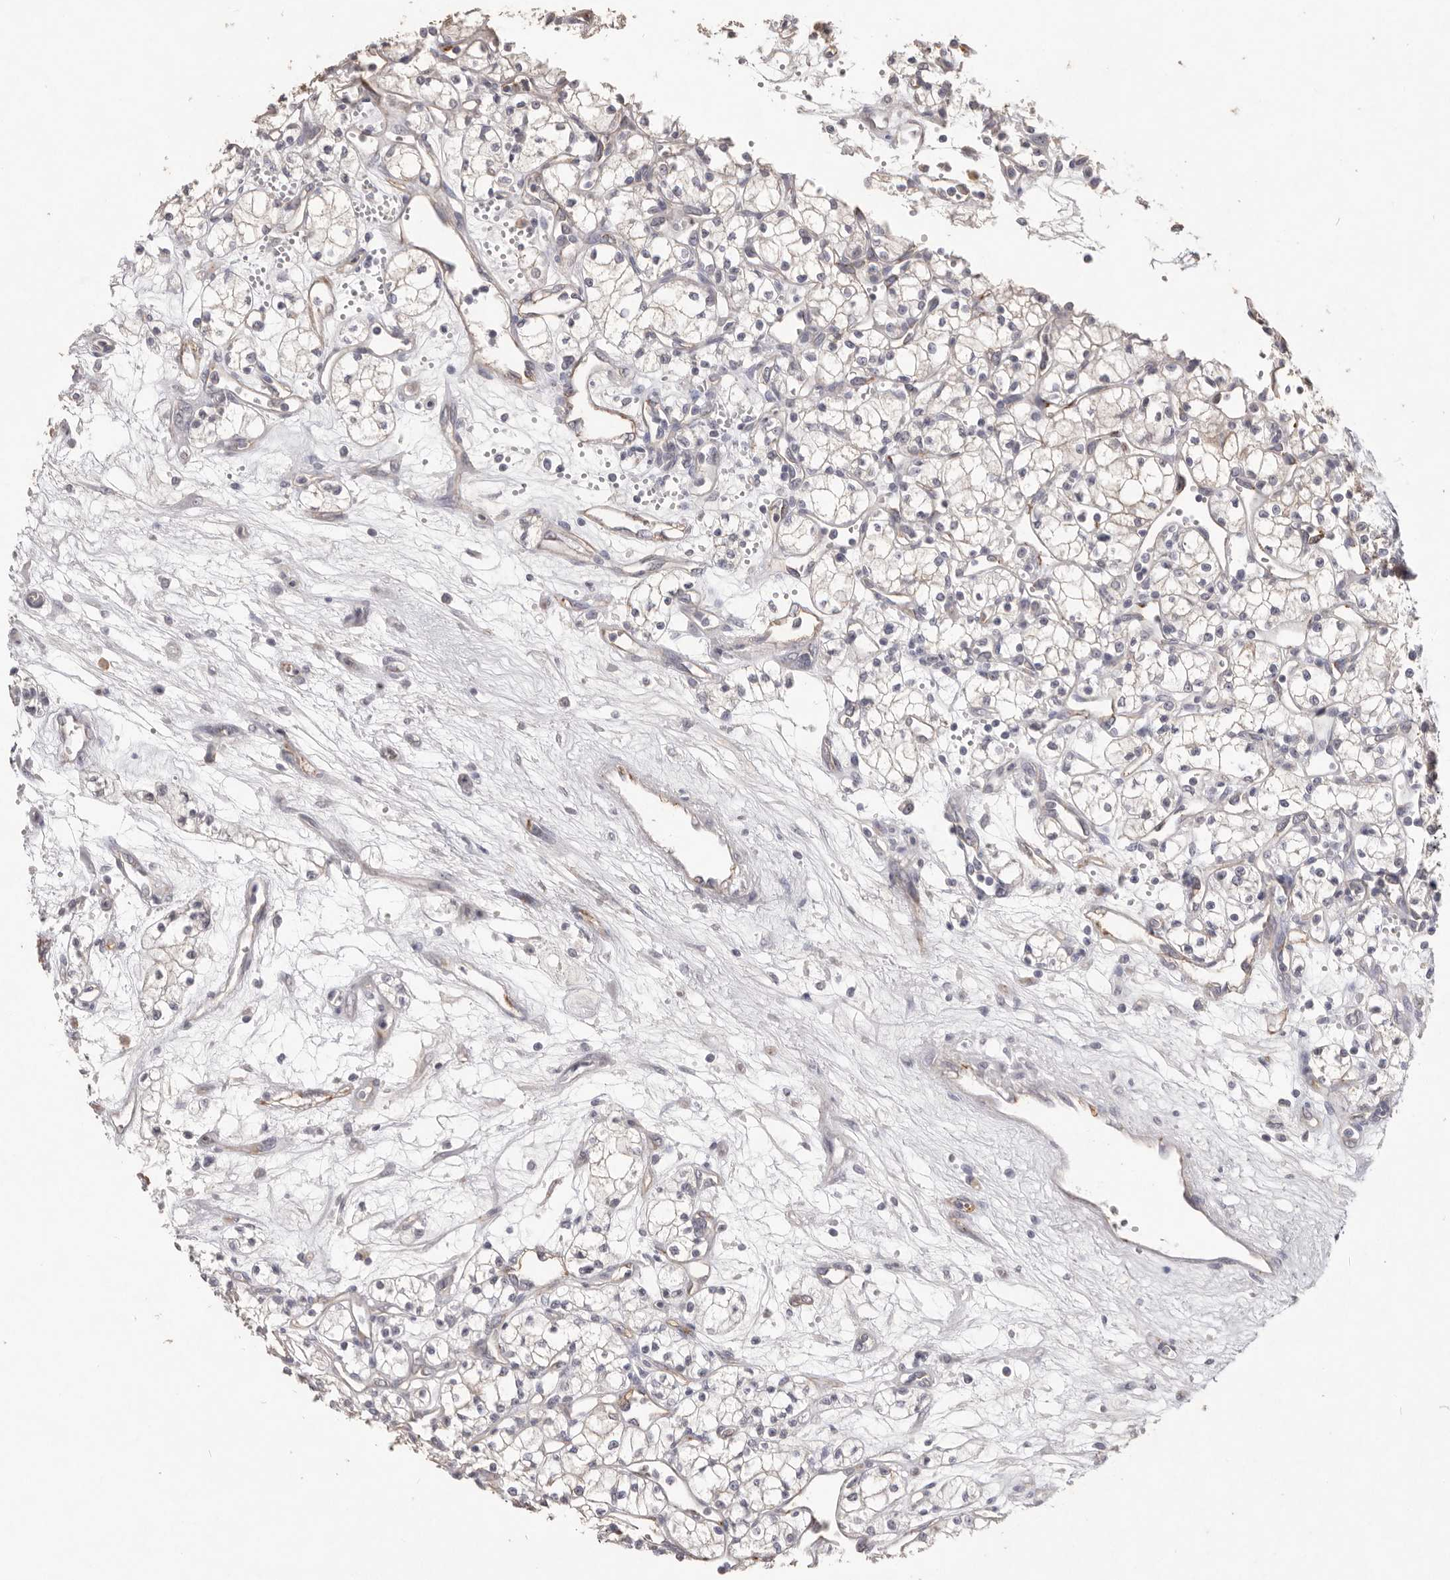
{"staining": {"intensity": "weak", "quantity": "<25%", "location": "cytoplasmic/membranous"}, "tissue": "renal cancer", "cell_type": "Tumor cells", "image_type": "cancer", "snomed": [{"axis": "morphology", "description": "Adenocarcinoma, NOS"}, {"axis": "topography", "description": "Kidney"}], "caption": "Immunohistochemical staining of renal adenocarcinoma demonstrates no significant positivity in tumor cells.", "gene": "ZYG11B", "patient": {"sex": "male", "age": 59}}